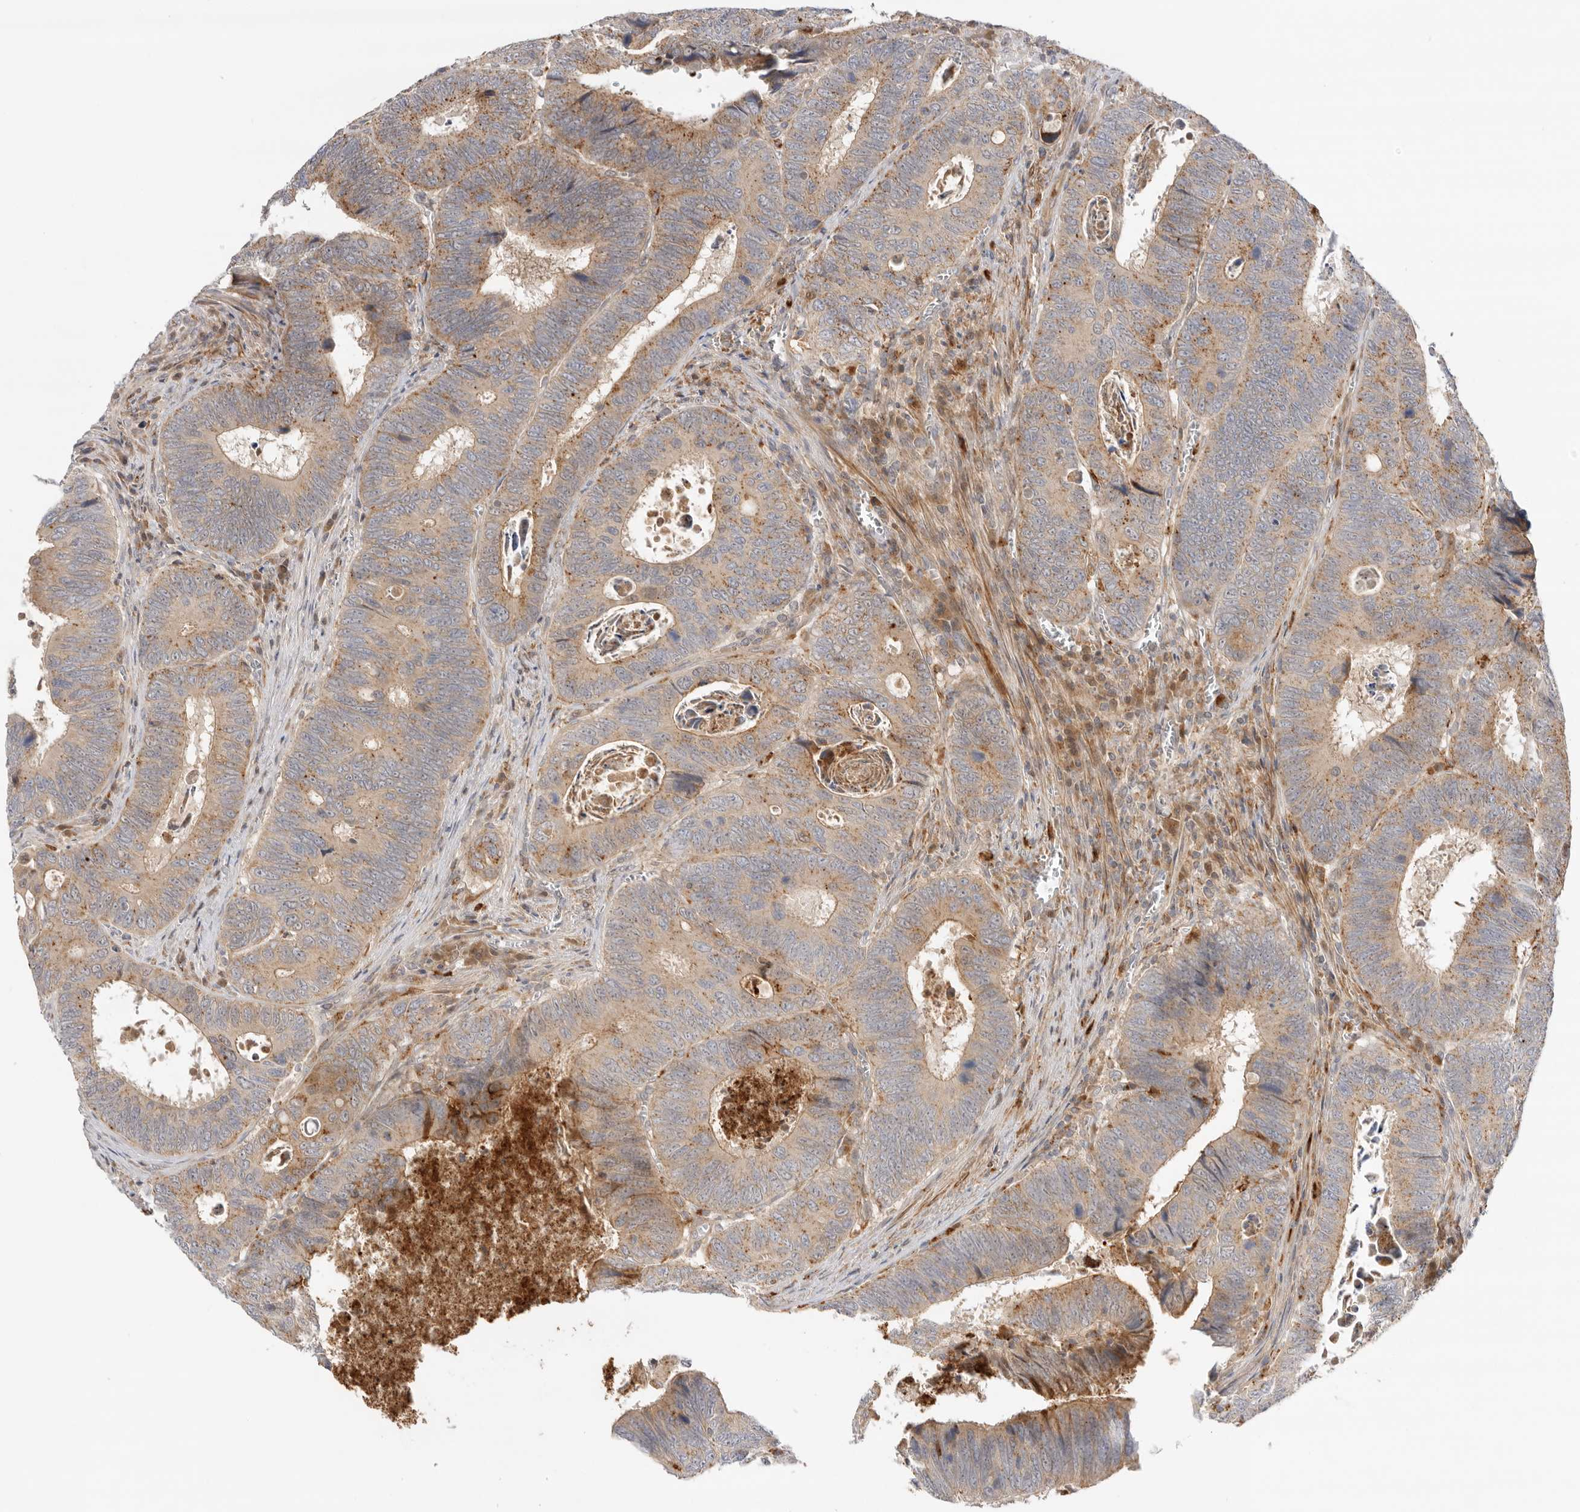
{"staining": {"intensity": "weak", "quantity": ">75%", "location": "cytoplasmic/membranous"}, "tissue": "colorectal cancer", "cell_type": "Tumor cells", "image_type": "cancer", "snomed": [{"axis": "morphology", "description": "Adenocarcinoma, NOS"}, {"axis": "topography", "description": "Colon"}], "caption": "Protein expression analysis of human colorectal adenocarcinoma reveals weak cytoplasmic/membranous expression in approximately >75% of tumor cells. The protein is shown in brown color, while the nuclei are stained blue.", "gene": "GNE", "patient": {"sex": "male", "age": 72}}